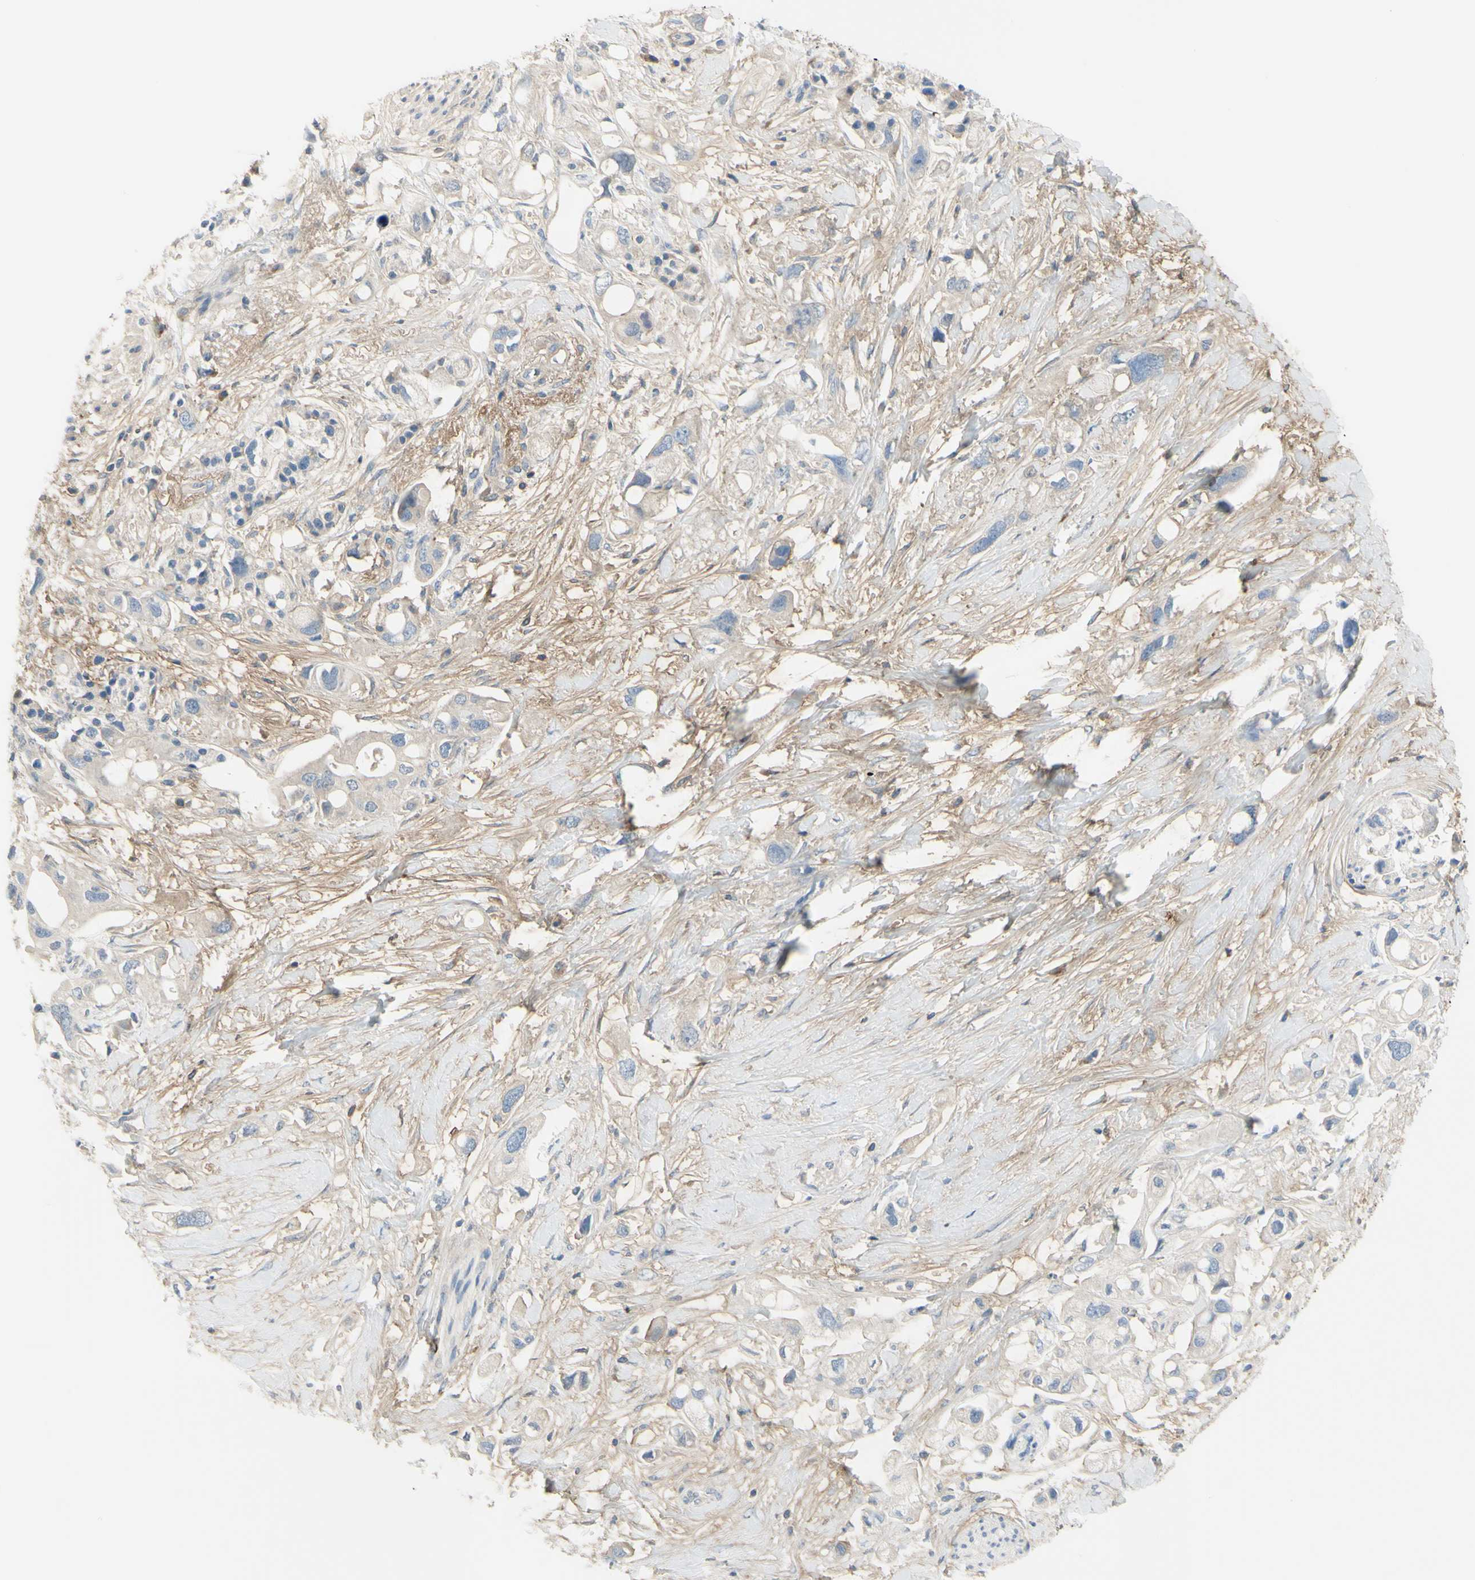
{"staining": {"intensity": "negative", "quantity": "none", "location": "none"}, "tissue": "pancreatic cancer", "cell_type": "Tumor cells", "image_type": "cancer", "snomed": [{"axis": "morphology", "description": "Adenocarcinoma, NOS"}, {"axis": "topography", "description": "Pancreas"}], "caption": "Immunohistochemical staining of adenocarcinoma (pancreatic) demonstrates no significant positivity in tumor cells.", "gene": "NCBP2L", "patient": {"sex": "female", "age": 56}}